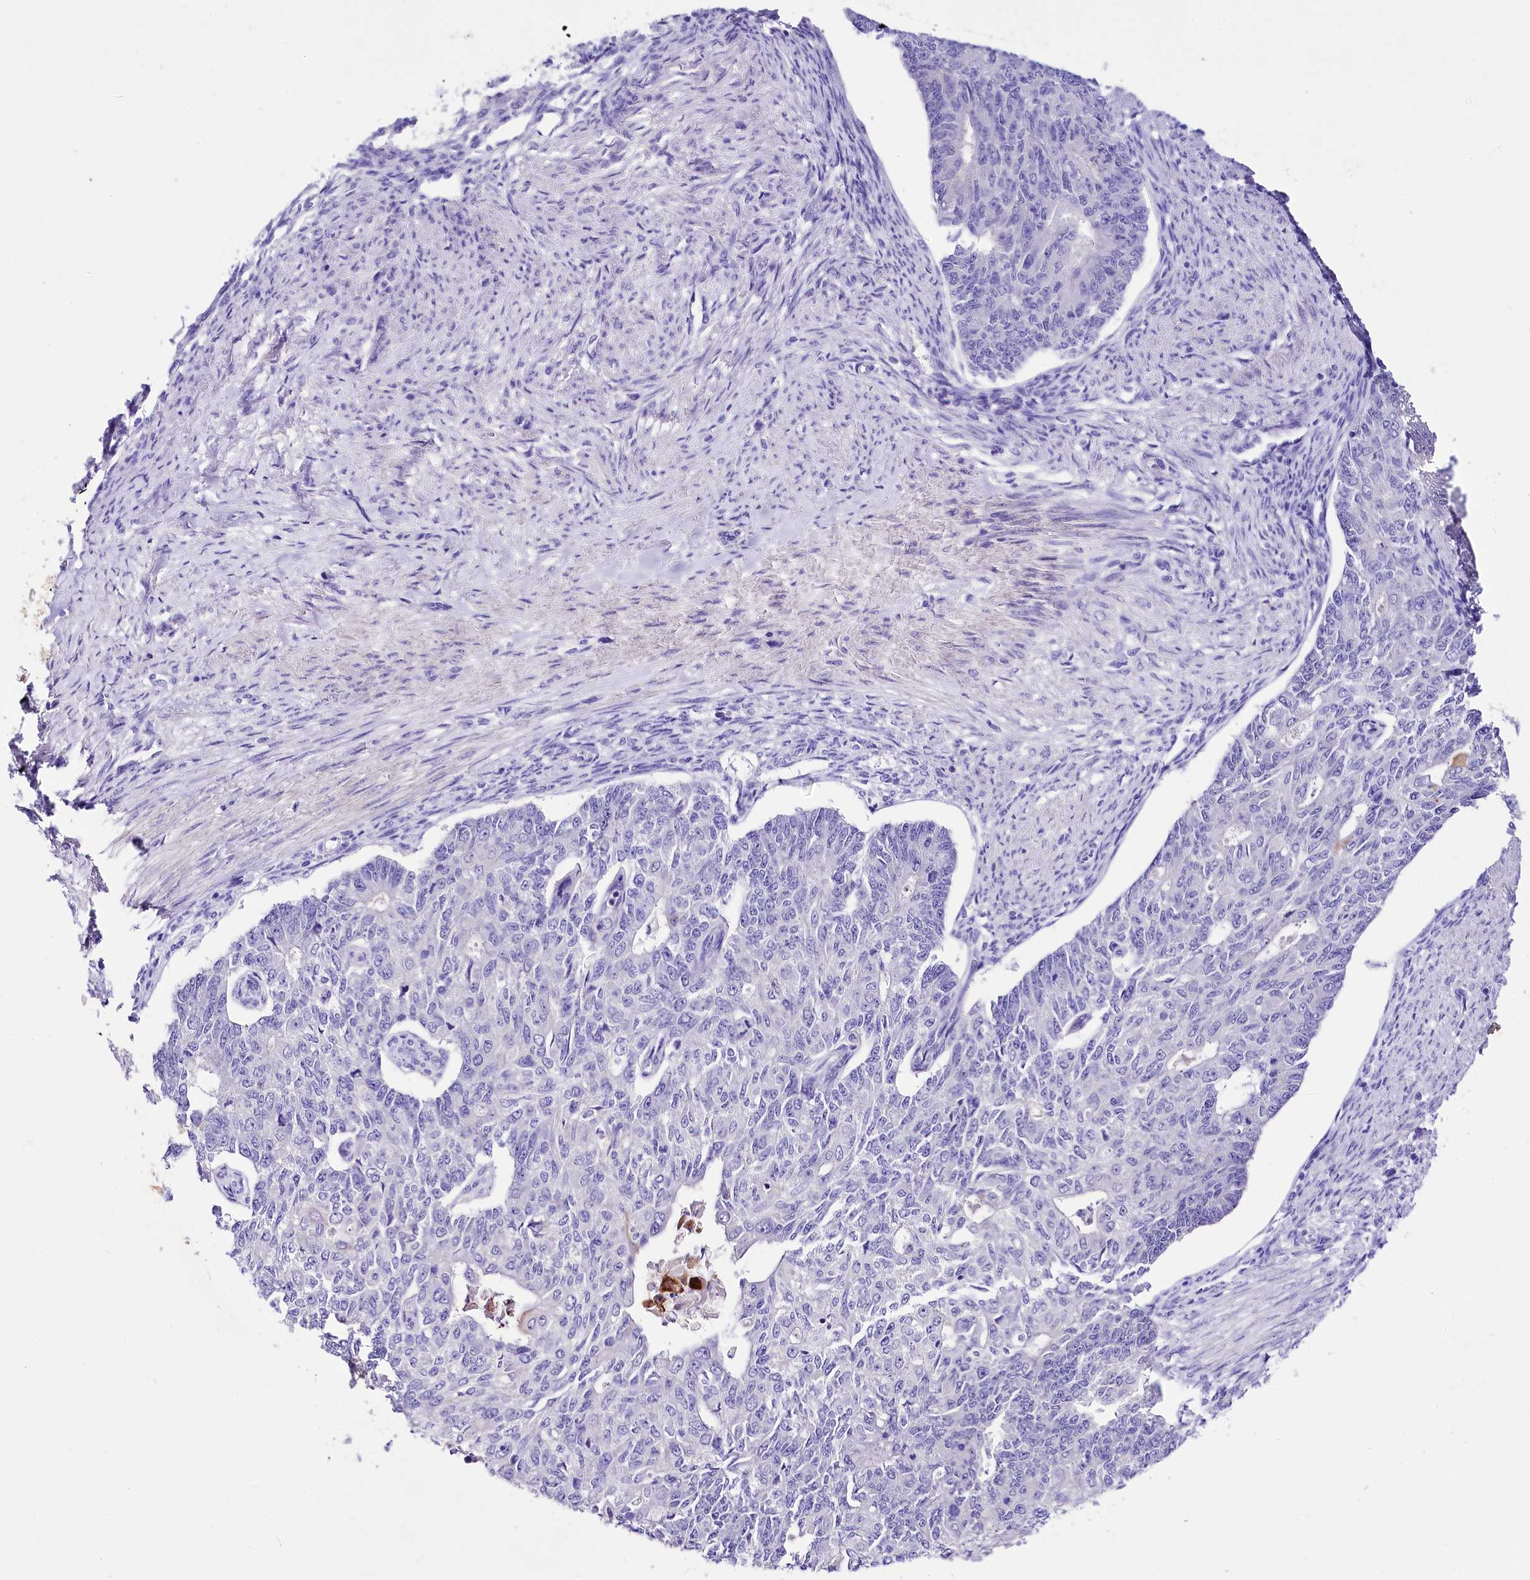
{"staining": {"intensity": "negative", "quantity": "none", "location": "none"}, "tissue": "endometrial cancer", "cell_type": "Tumor cells", "image_type": "cancer", "snomed": [{"axis": "morphology", "description": "Adenocarcinoma, NOS"}, {"axis": "topography", "description": "Endometrium"}], "caption": "An immunohistochemistry photomicrograph of endometrial adenocarcinoma is shown. There is no staining in tumor cells of endometrial adenocarcinoma. (Immunohistochemistry (ihc), brightfield microscopy, high magnification).", "gene": "A2ML1", "patient": {"sex": "female", "age": 32}}